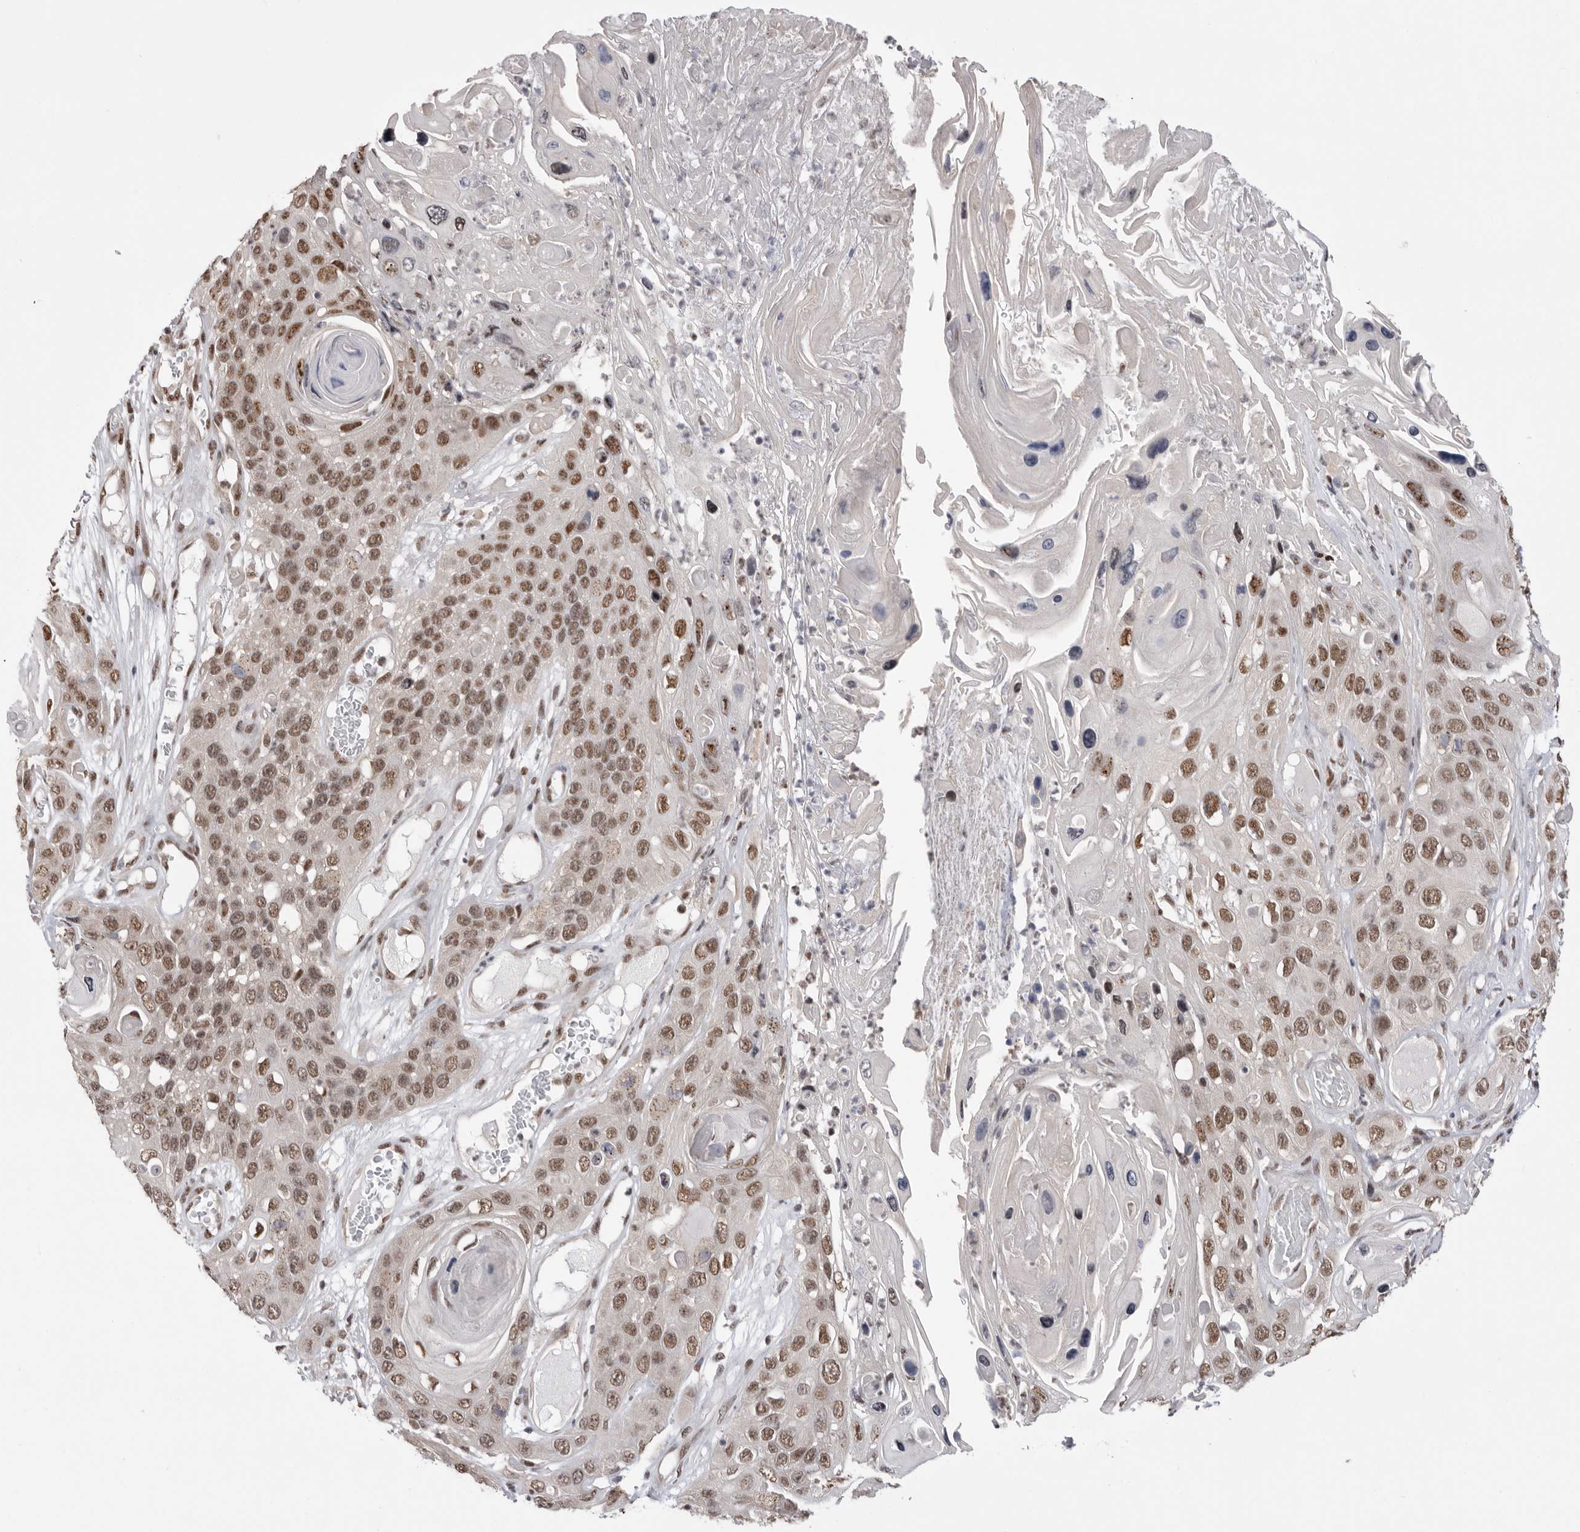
{"staining": {"intensity": "moderate", "quantity": ">75%", "location": "nuclear"}, "tissue": "skin cancer", "cell_type": "Tumor cells", "image_type": "cancer", "snomed": [{"axis": "morphology", "description": "Squamous cell carcinoma, NOS"}, {"axis": "topography", "description": "Skin"}], "caption": "Immunohistochemistry micrograph of squamous cell carcinoma (skin) stained for a protein (brown), which demonstrates medium levels of moderate nuclear positivity in approximately >75% of tumor cells.", "gene": "BCLAF3", "patient": {"sex": "male", "age": 55}}